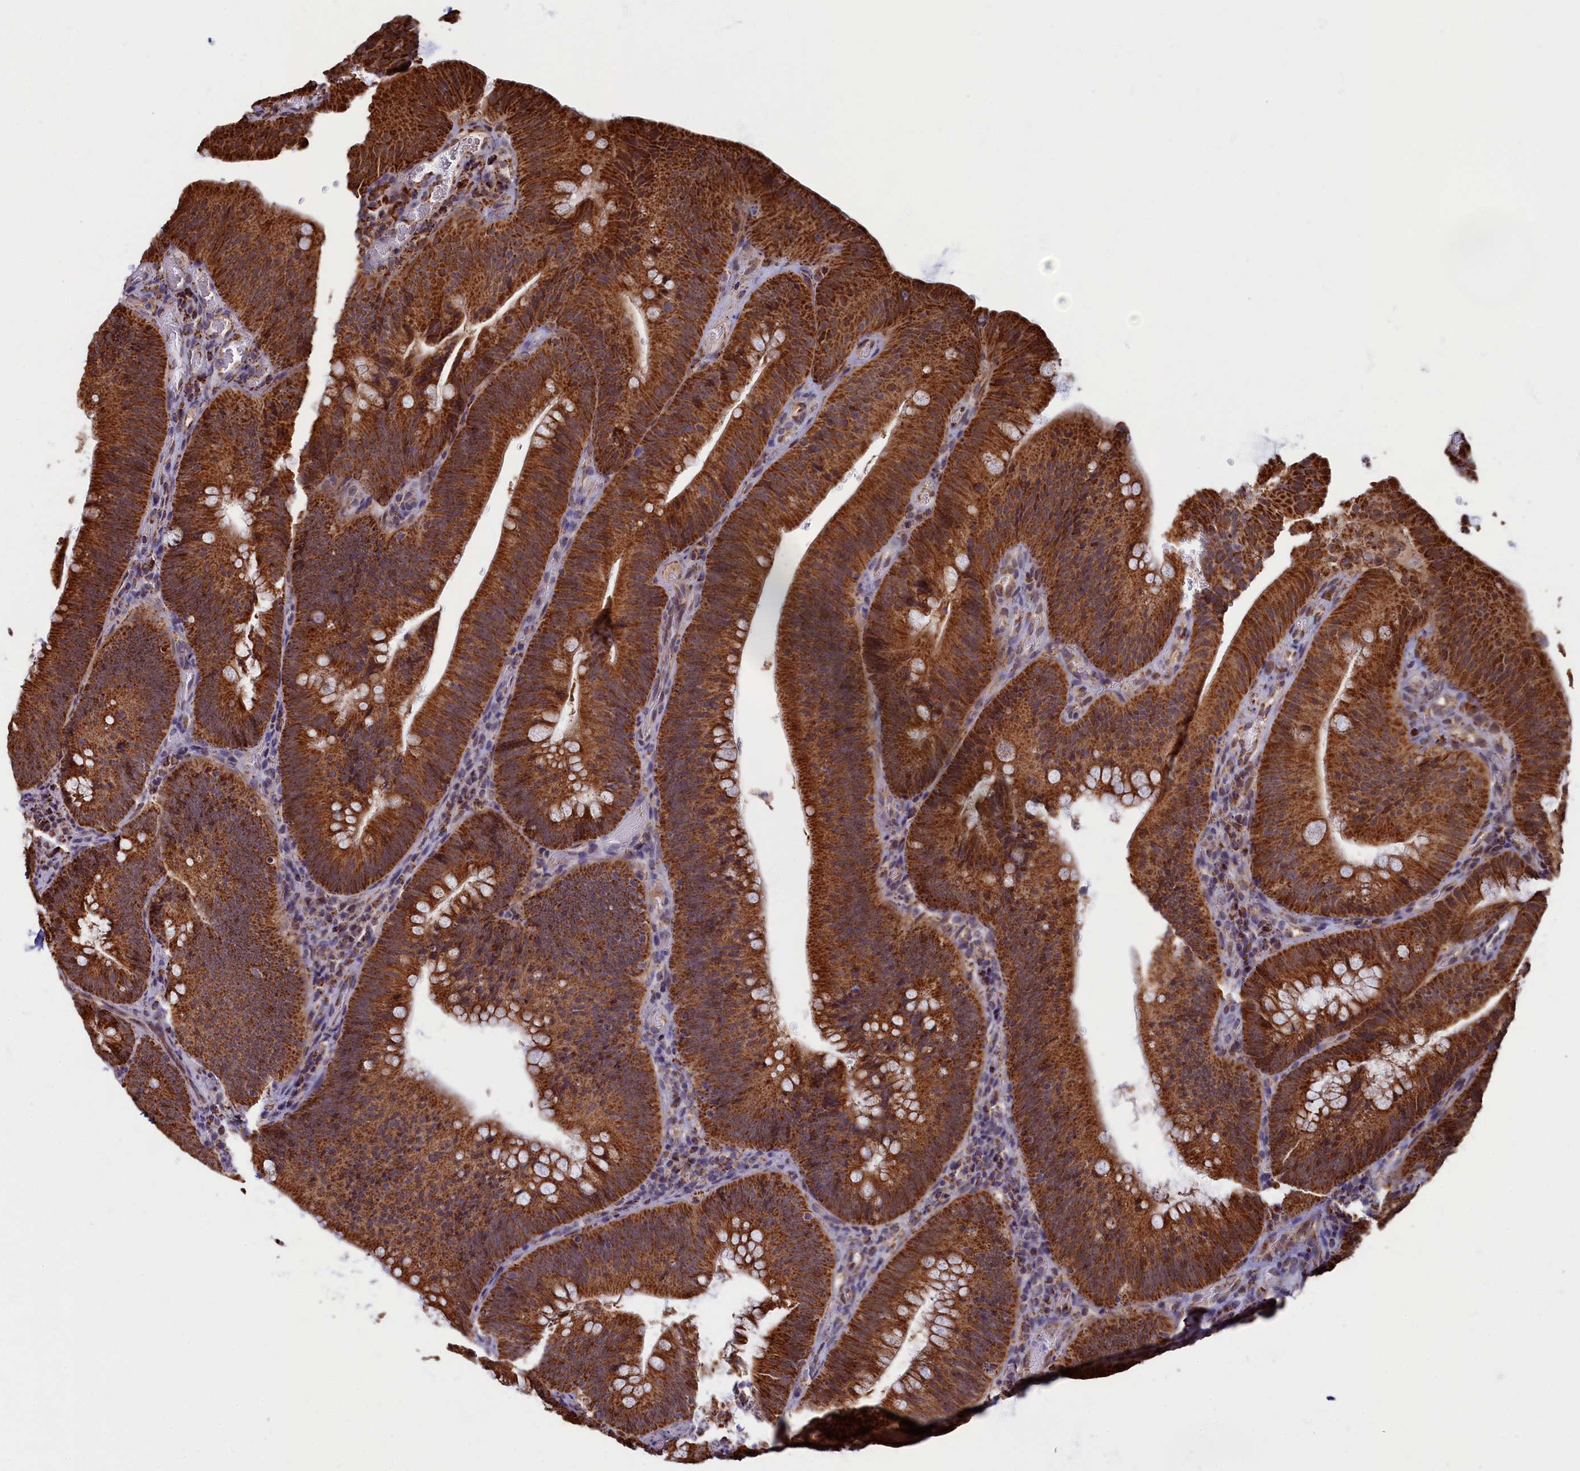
{"staining": {"intensity": "strong", "quantity": ">75%", "location": "cytoplasmic/membranous"}, "tissue": "colorectal cancer", "cell_type": "Tumor cells", "image_type": "cancer", "snomed": [{"axis": "morphology", "description": "Normal tissue, NOS"}, {"axis": "topography", "description": "Colon"}], "caption": "A brown stain labels strong cytoplasmic/membranous positivity of a protein in colorectal cancer tumor cells. (Stains: DAB in brown, nuclei in blue, Microscopy: brightfield microscopy at high magnification).", "gene": "SPR", "patient": {"sex": "female", "age": 82}}